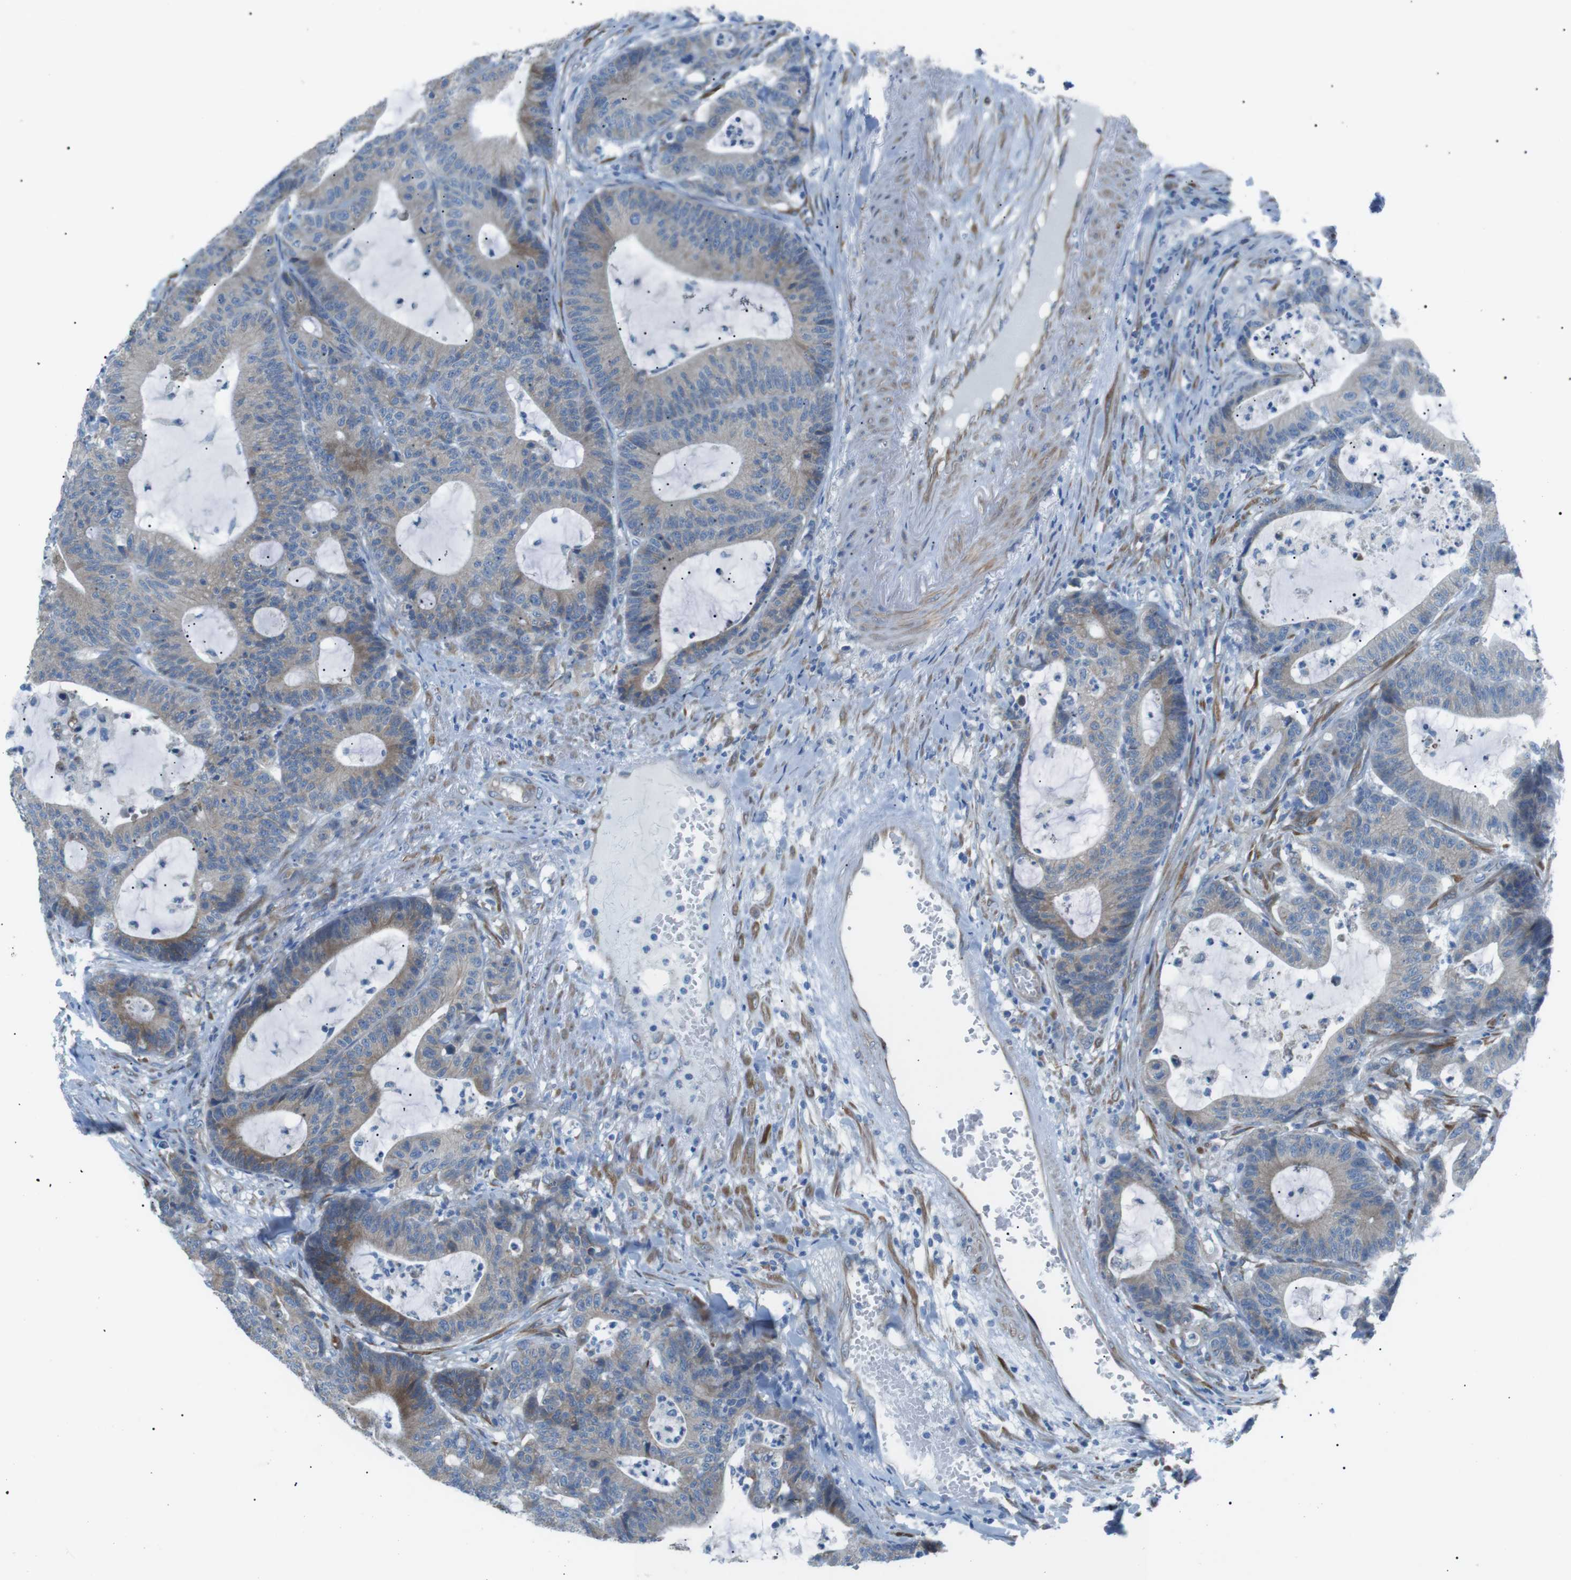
{"staining": {"intensity": "weak", "quantity": ">75%", "location": "cytoplasmic/membranous"}, "tissue": "colorectal cancer", "cell_type": "Tumor cells", "image_type": "cancer", "snomed": [{"axis": "morphology", "description": "Adenocarcinoma, NOS"}, {"axis": "topography", "description": "Colon"}], "caption": "Protein expression by immunohistochemistry (IHC) shows weak cytoplasmic/membranous positivity in approximately >75% of tumor cells in colorectal adenocarcinoma.", "gene": "MTARC2", "patient": {"sex": "female", "age": 84}}